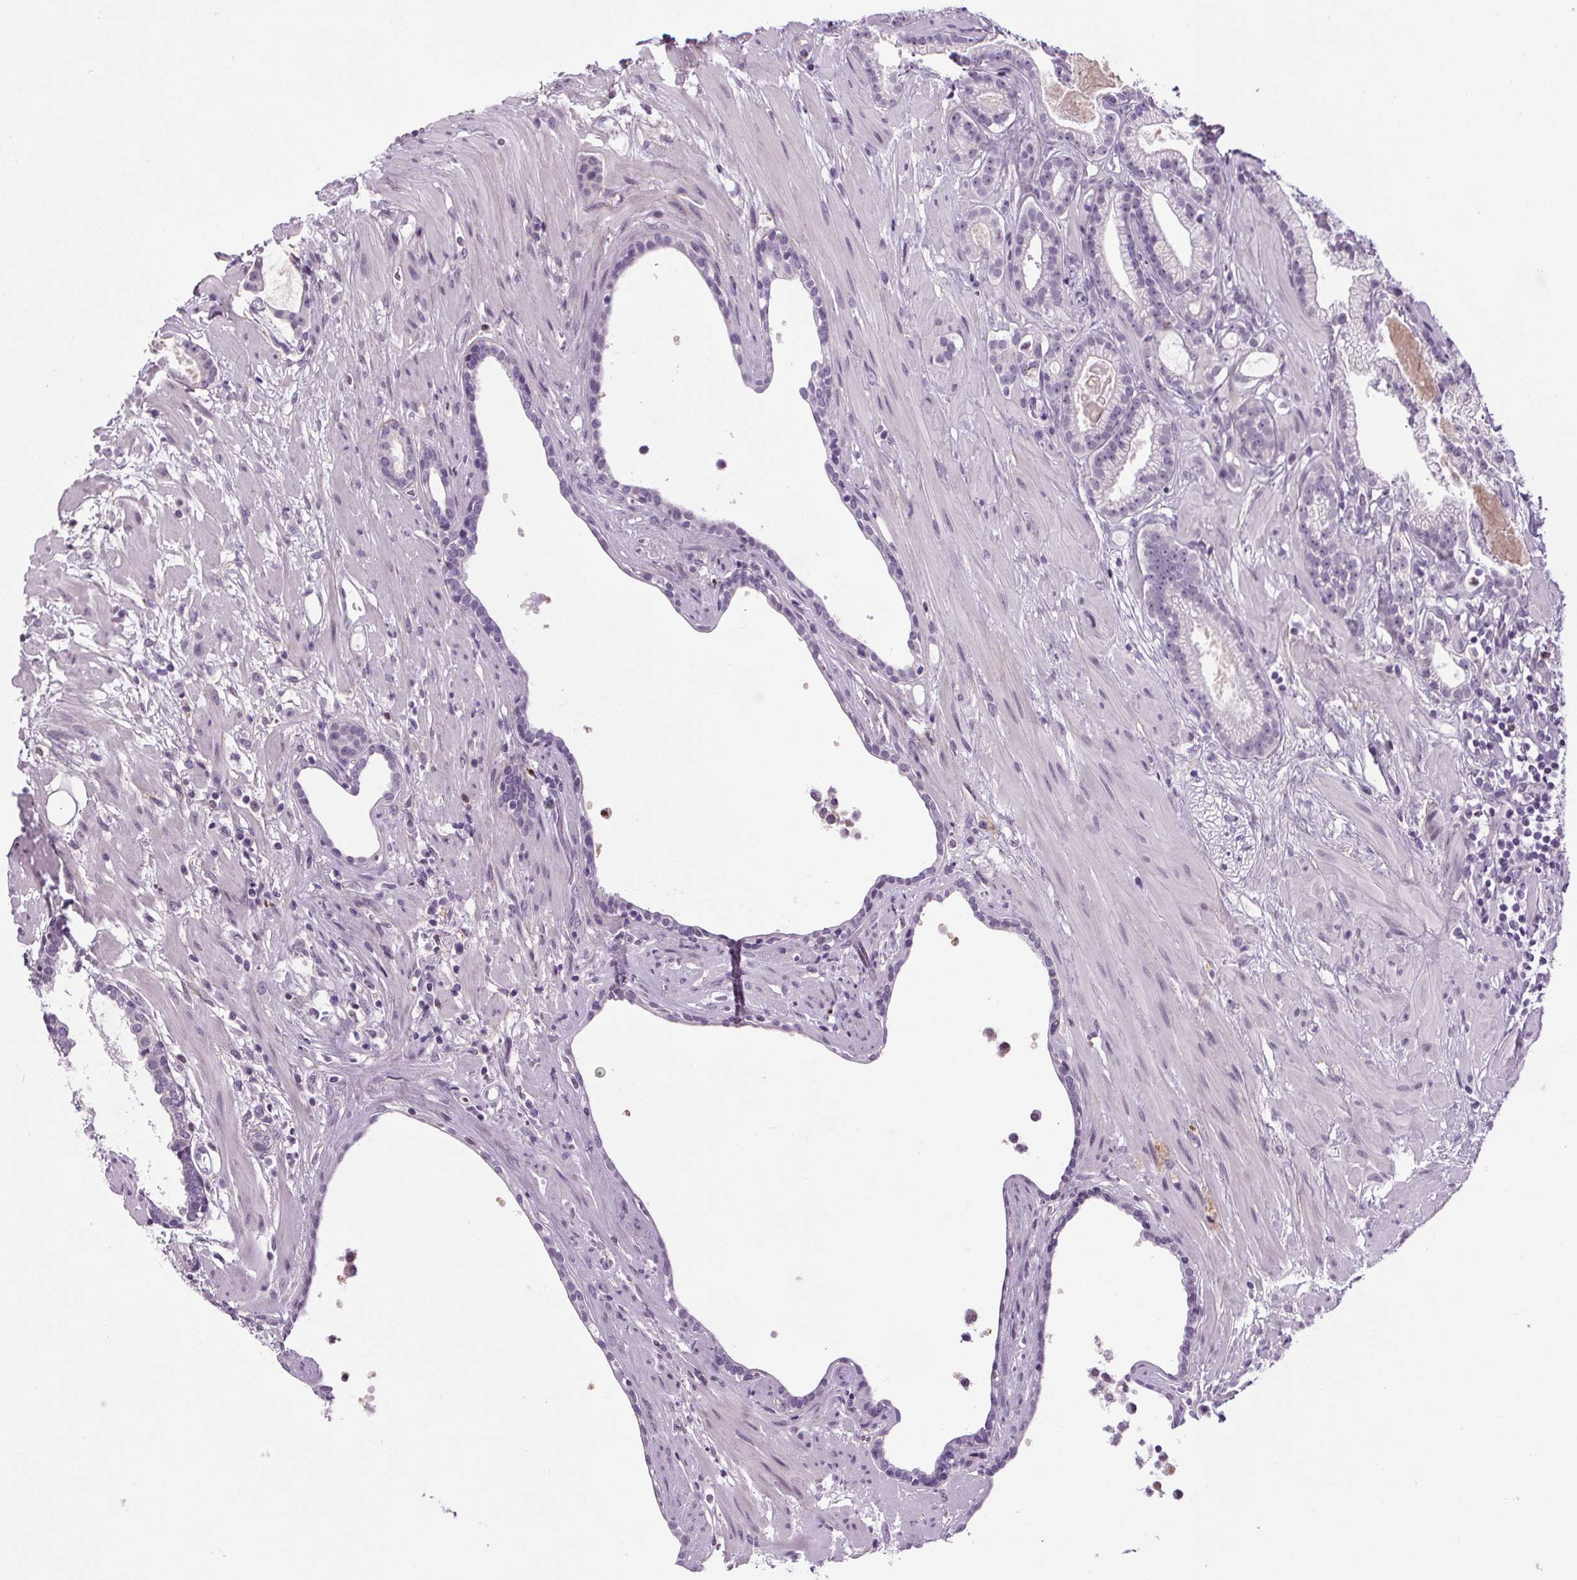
{"staining": {"intensity": "negative", "quantity": "none", "location": "none"}, "tissue": "prostate cancer", "cell_type": "Tumor cells", "image_type": "cancer", "snomed": [{"axis": "morphology", "description": "Adenocarcinoma, Low grade"}, {"axis": "topography", "description": "Prostate"}], "caption": "IHC micrograph of neoplastic tissue: prostate cancer (low-grade adenocarcinoma) stained with DAB (3,3'-diaminobenzidine) demonstrates no significant protein positivity in tumor cells.", "gene": "TMEM240", "patient": {"sex": "male", "age": 57}}